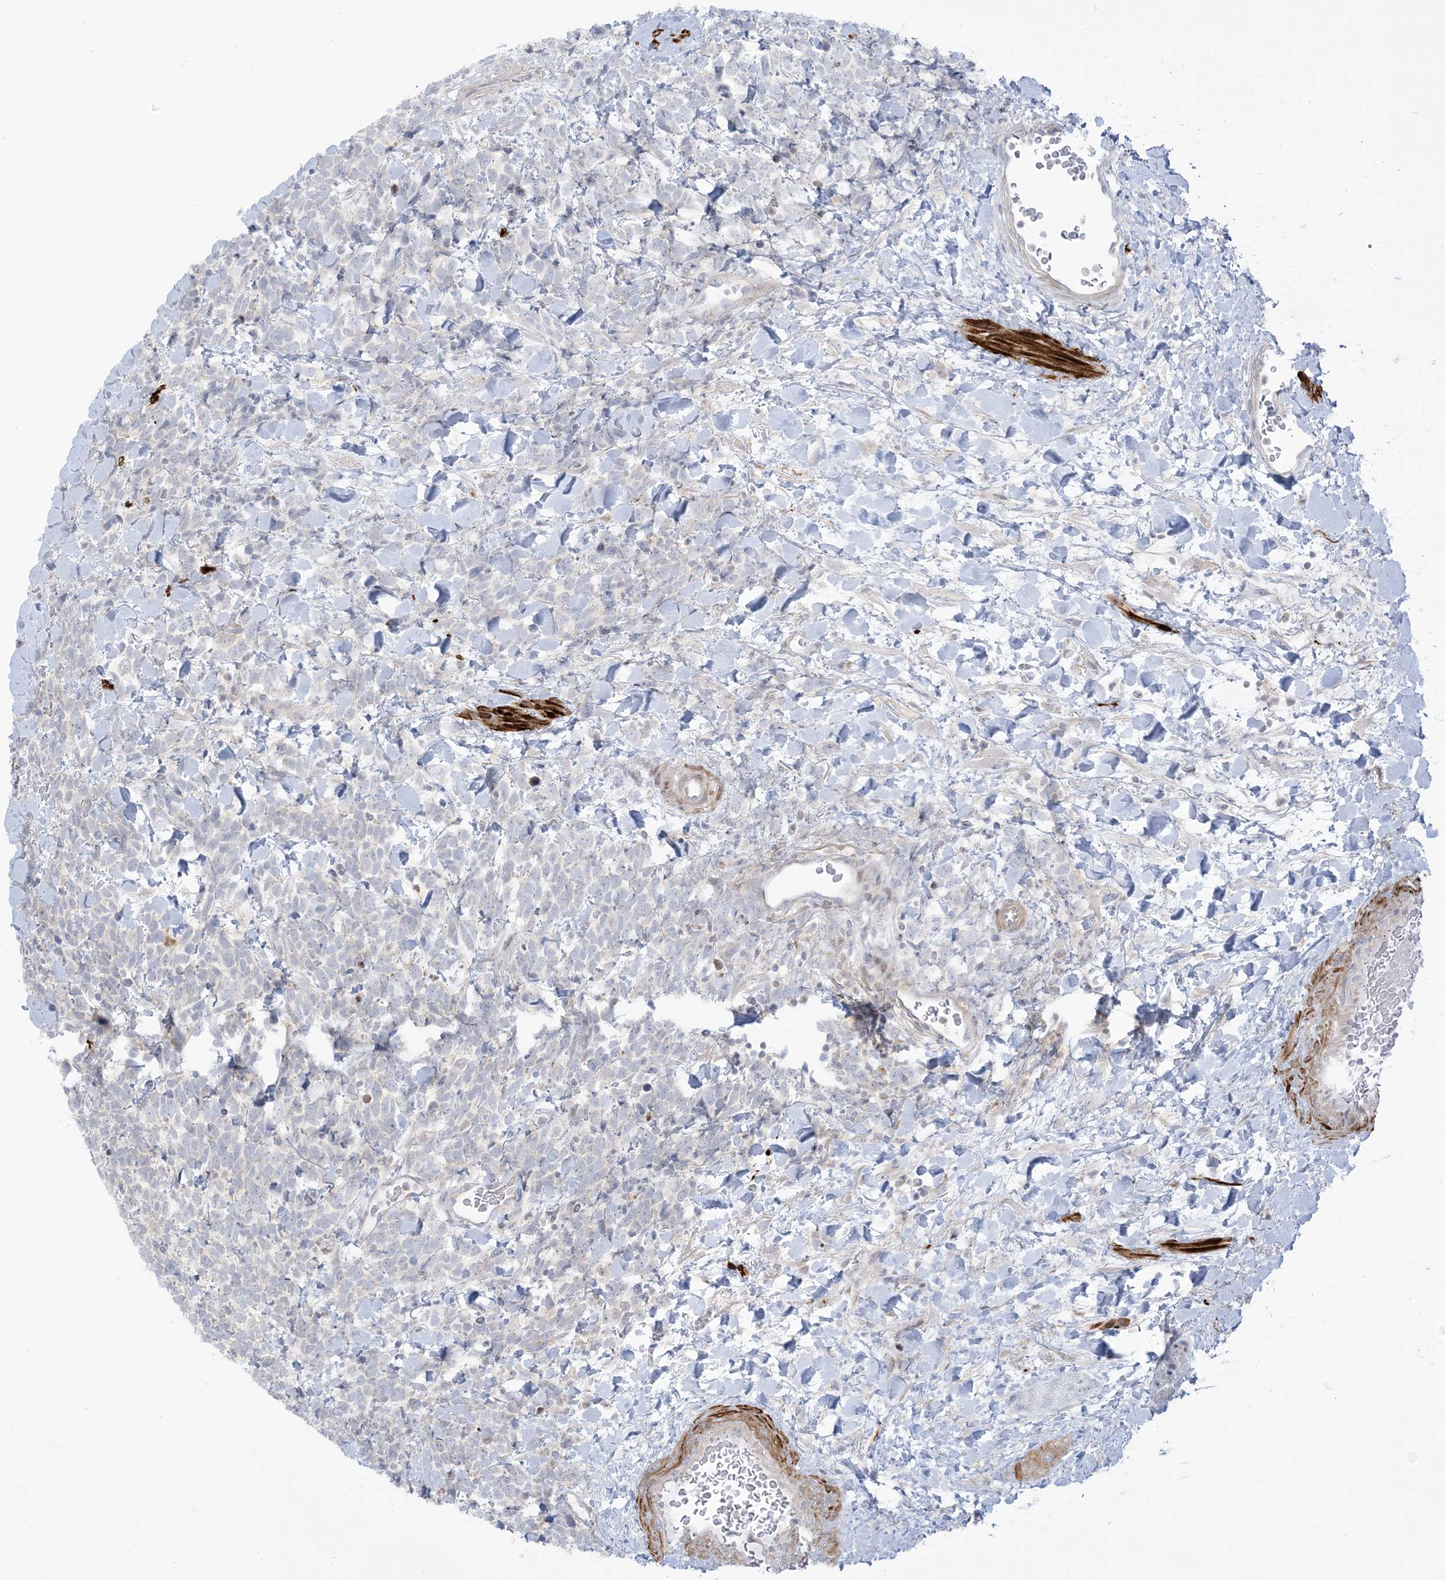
{"staining": {"intensity": "negative", "quantity": "none", "location": "none"}, "tissue": "urothelial cancer", "cell_type": "Tumor cells", "image_type": "cancer", "snomed": [{"axis": "morphology", "description": "Urothelial carcinoma, High grade"}, {"axis": "topography", "description": "Urinary bladder"}], "caption": "The micrograph reveals no significant expression in tumor cells of high-grade urothelial carcinoma.", "gene": "AFTPH", "patient": {"sex": "female", "age": 82}}